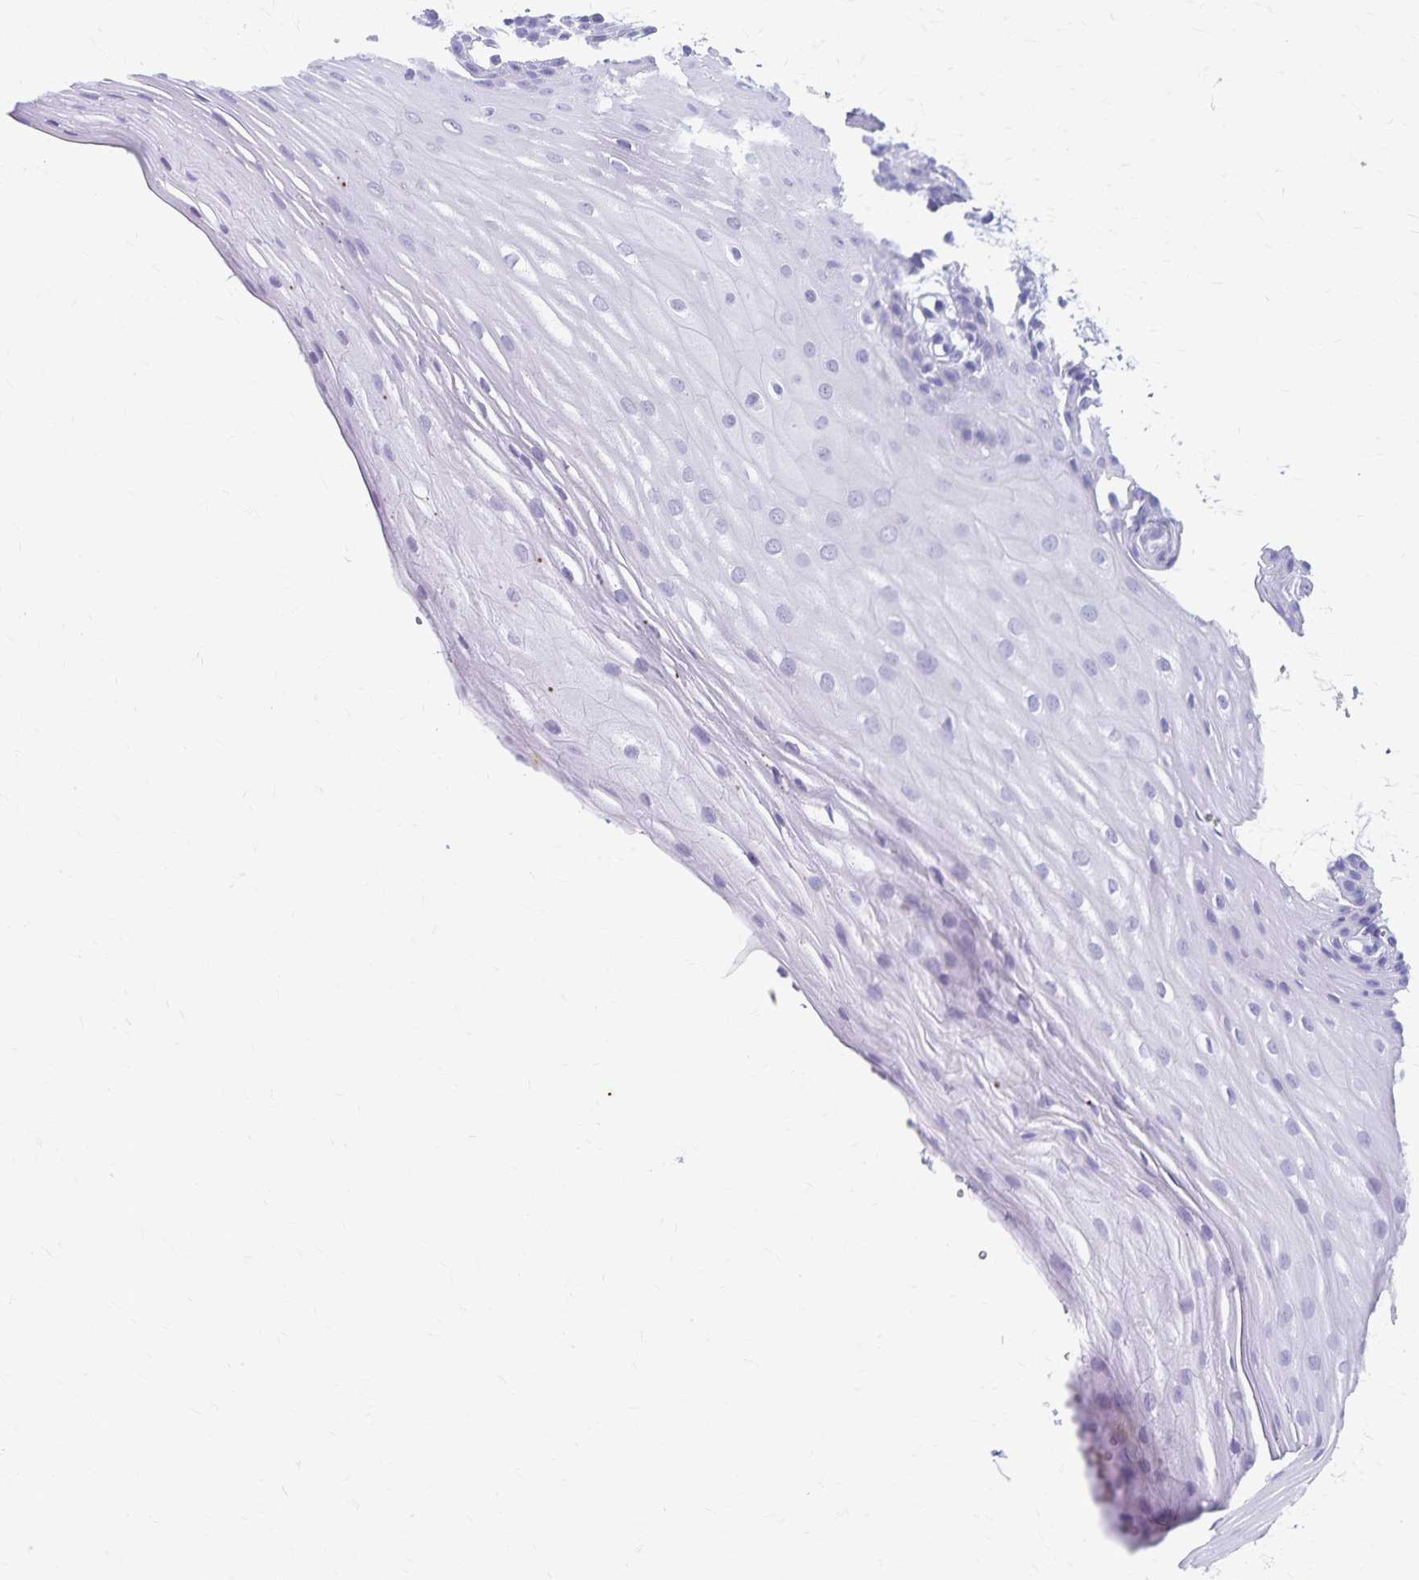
{"staining": {"intensity": "negative", "quantity": "none", "location": "none"}, "tissue": "oral mucosa", "cell_type": "Squamous epithelial cells", "image_type": "normal", "snomed": [{"axis": "morphology", "description": "Normal tissue, NOS"}, {"axis": "topography", "description": "Oral tissue"}], "caption": "DAB (3,3'-diaminobenzidine) immunohistochemical staining of benign oral mucosa reveals no significant staining in squamous epithelial cells. (Brightfield microscopy of DAB (3,3'-diaminobenzidine) IHC at high magnification).", "gene": "GPBAR1", "patient": {"sex": "female", "age": 81}}